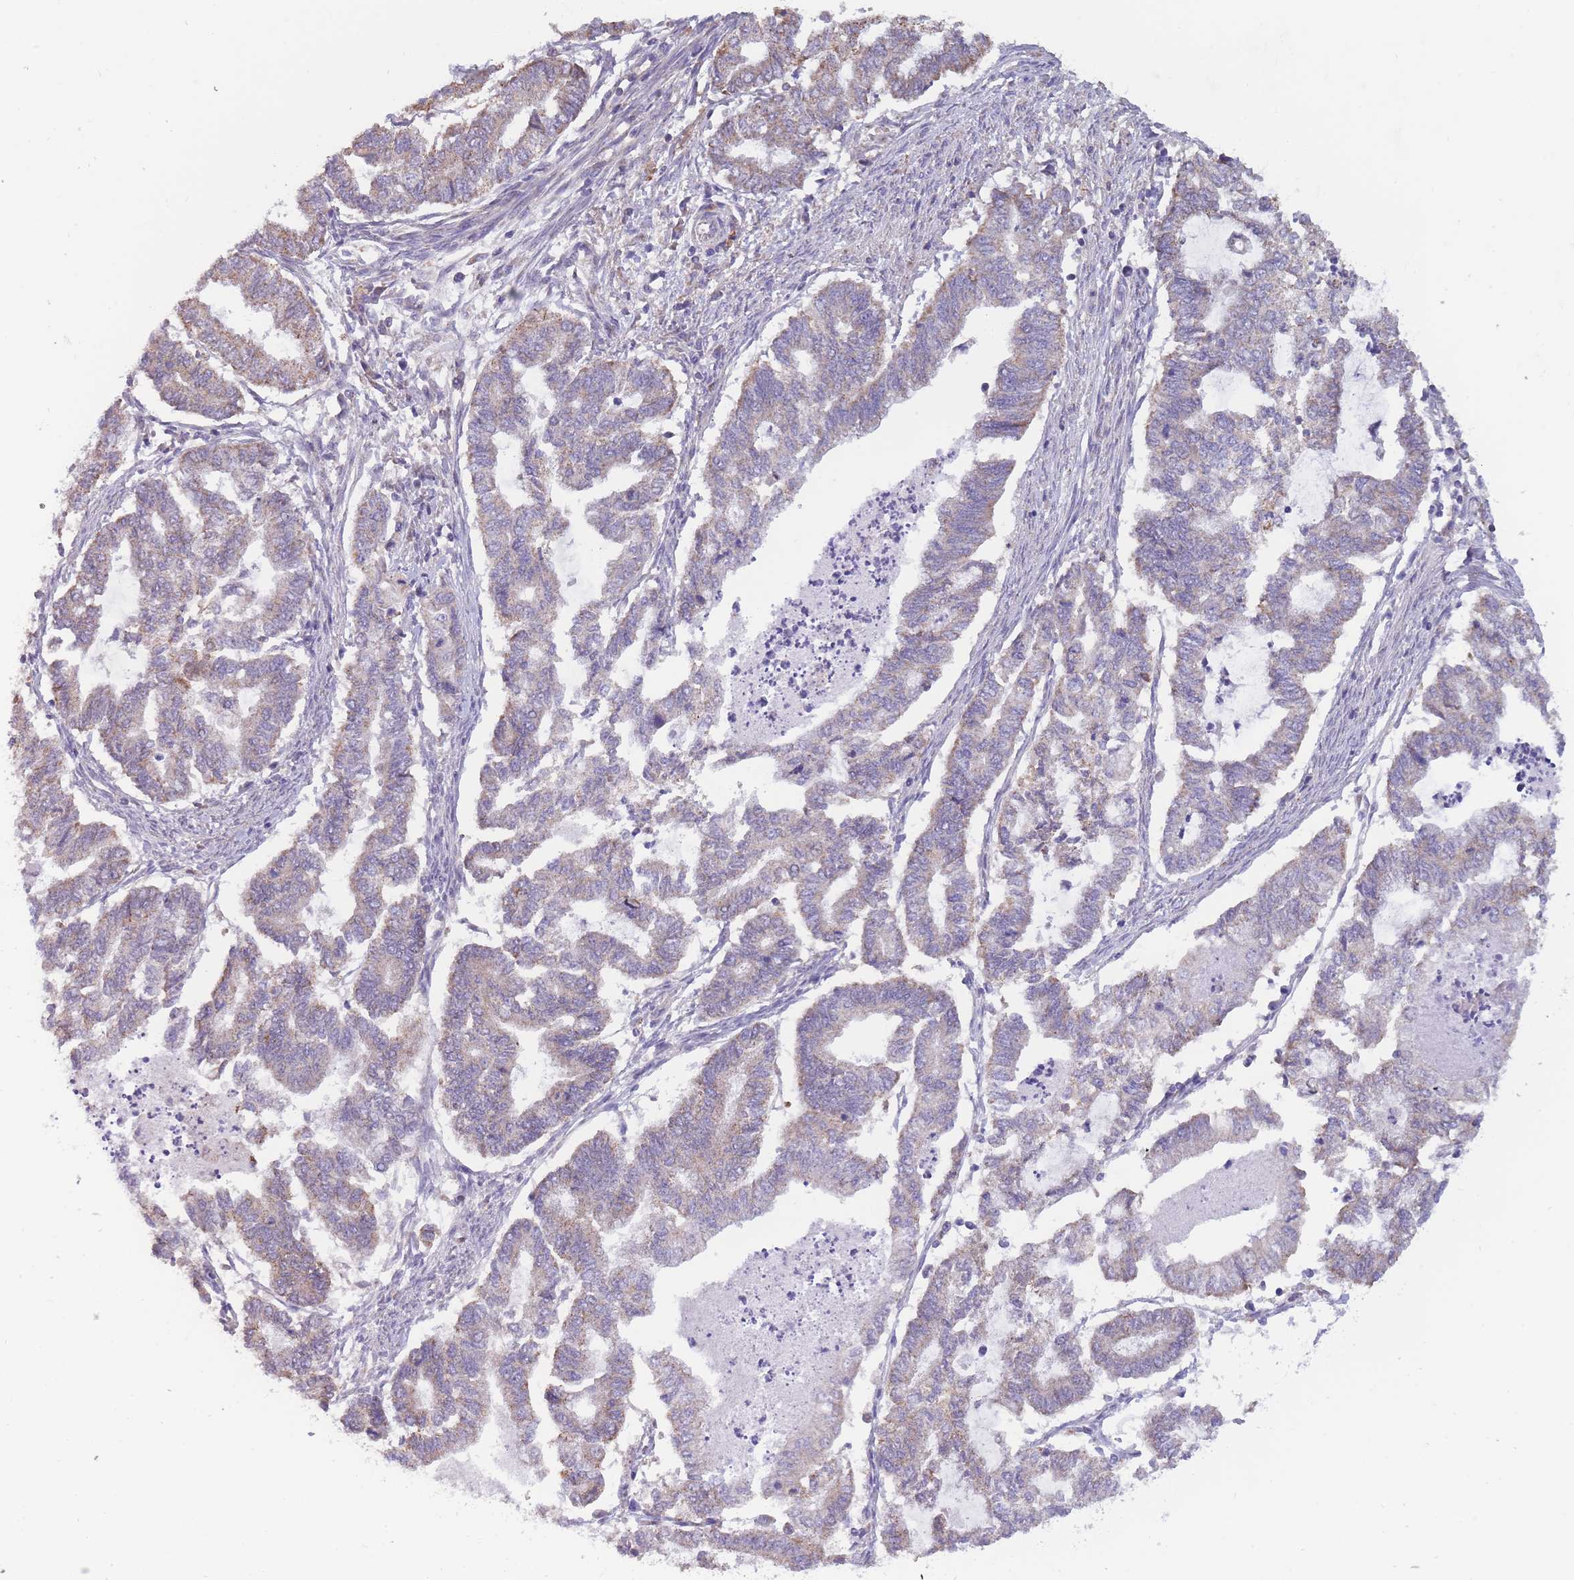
{"staining": {"intensity": "weak", "quantity": "25%-75%", "location": "cytoplasmic/membranous"}, "tissue": "endometrial cancer", "cell_type": "Tumor cells", "image_type": "cancer", "snomed": [{"axis": "morphology", "description": "Adenocarcinoma, NOS"}, {"axis": "topography", "description": "Endometrium"}], "caption": "The photomicrograph reveals immunohistochemical staining of endometrial cancer. There is weak cytoplasmic/membranous staining is seen in about 25%-75% of tumor cells. The staining was performed using DAB (3,3'-diaminobenzidine) to visualize the protein expression in brown, while the nuclei were stained in blue with hematoxylin (Magnification: 20x).", "gene": "SLC25A42", "patient": {"sex": "female", "age": 79}}